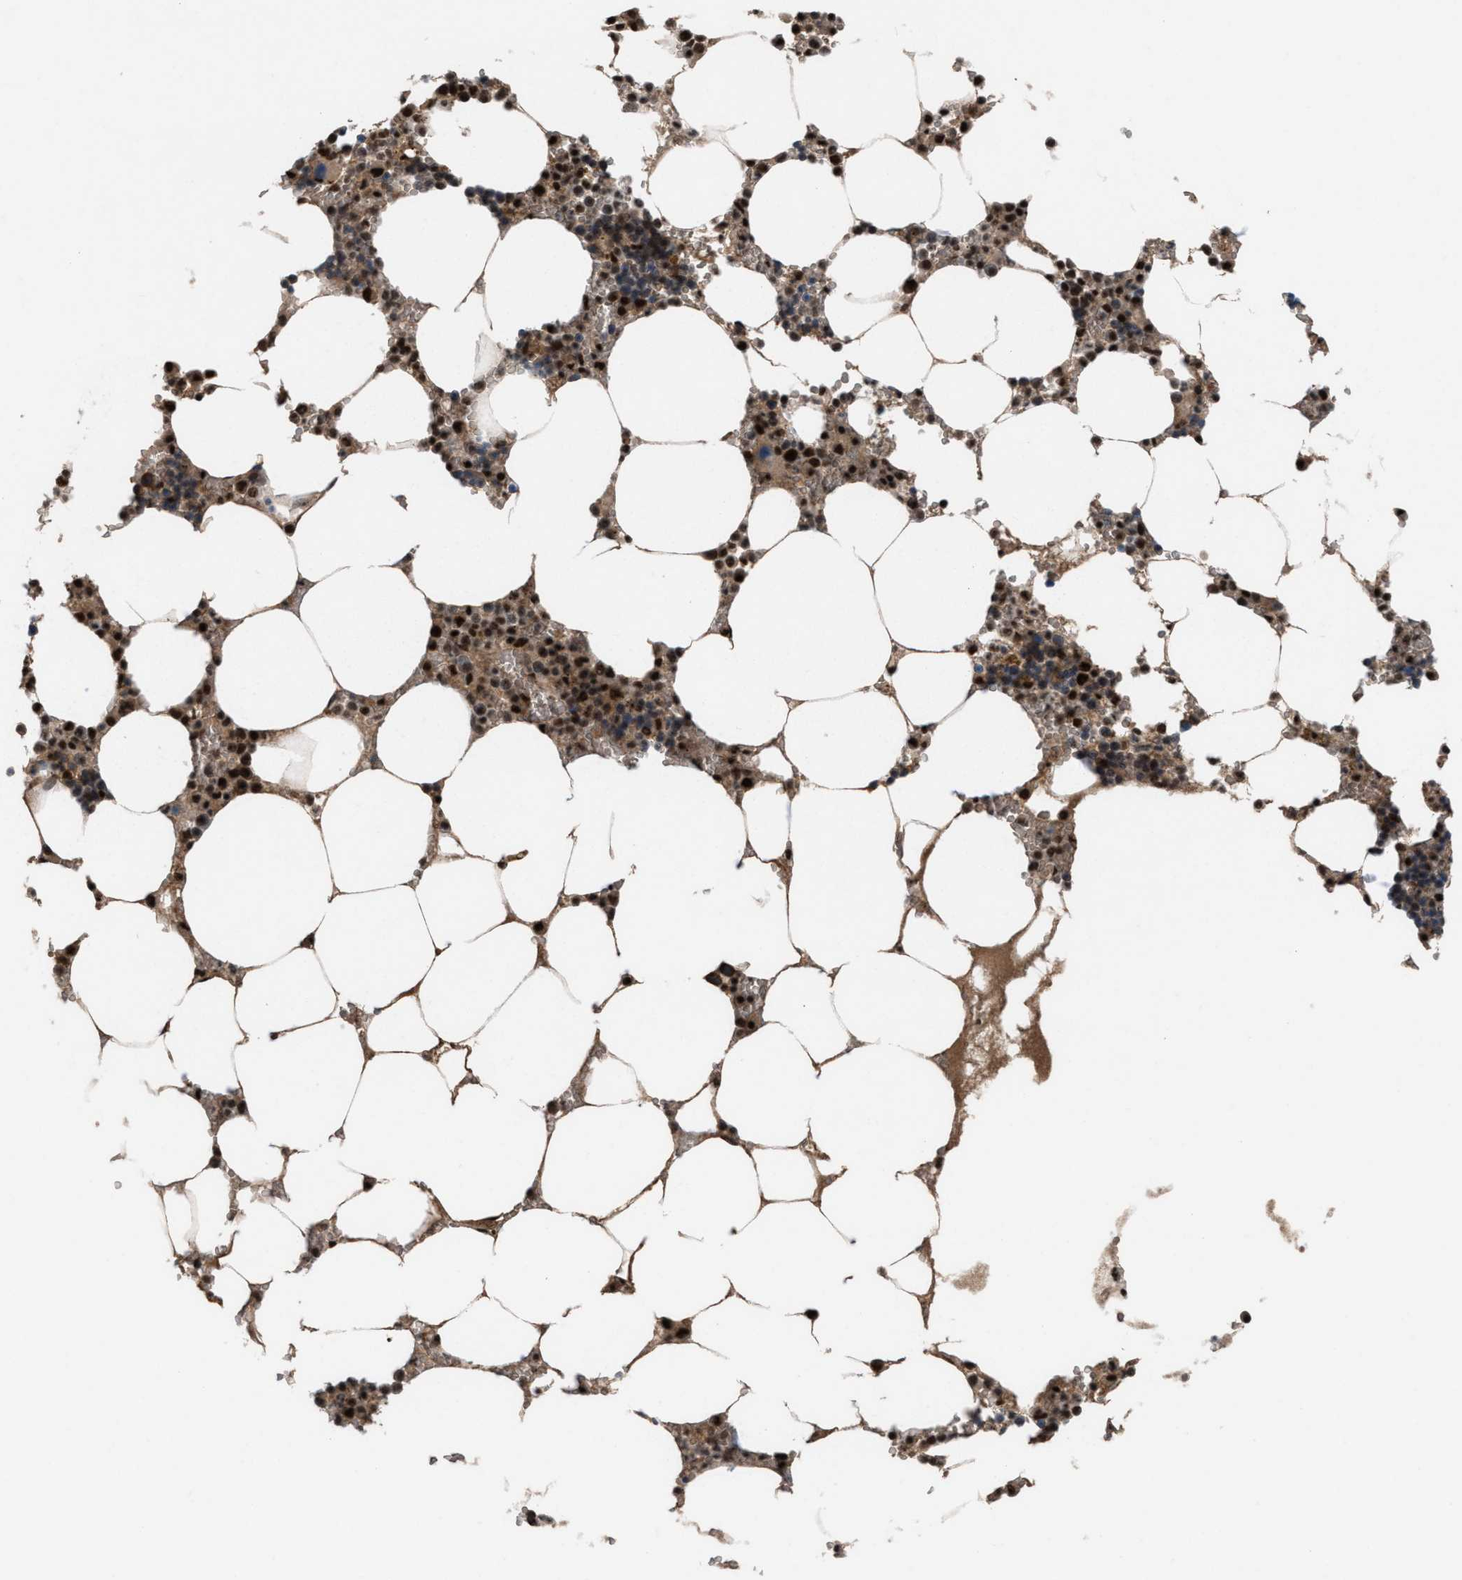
{"staining": {"intensity": "strong", "quantity": "25%-75%", "location": "nuclear"}, "tissue": "bone marrow", "cell_type": "Hematopoietic cells", "image_type": "normal", "snomed": [{"axis": "morphology", "description": "Normal tissue, NOS"}, {"axis": "topography", "description": "Bone marrow"}], "caption": "Normal bone marrow was stained to show a protein in brown. There is high levels of strong nuclear positivity in approximately 25%-75% of hematopoietic cells. The protein is shown in brown color, while the nuclei are stained blue.", "gene": "PRPF4", "patient": {"sex": "male", "age": 70}}